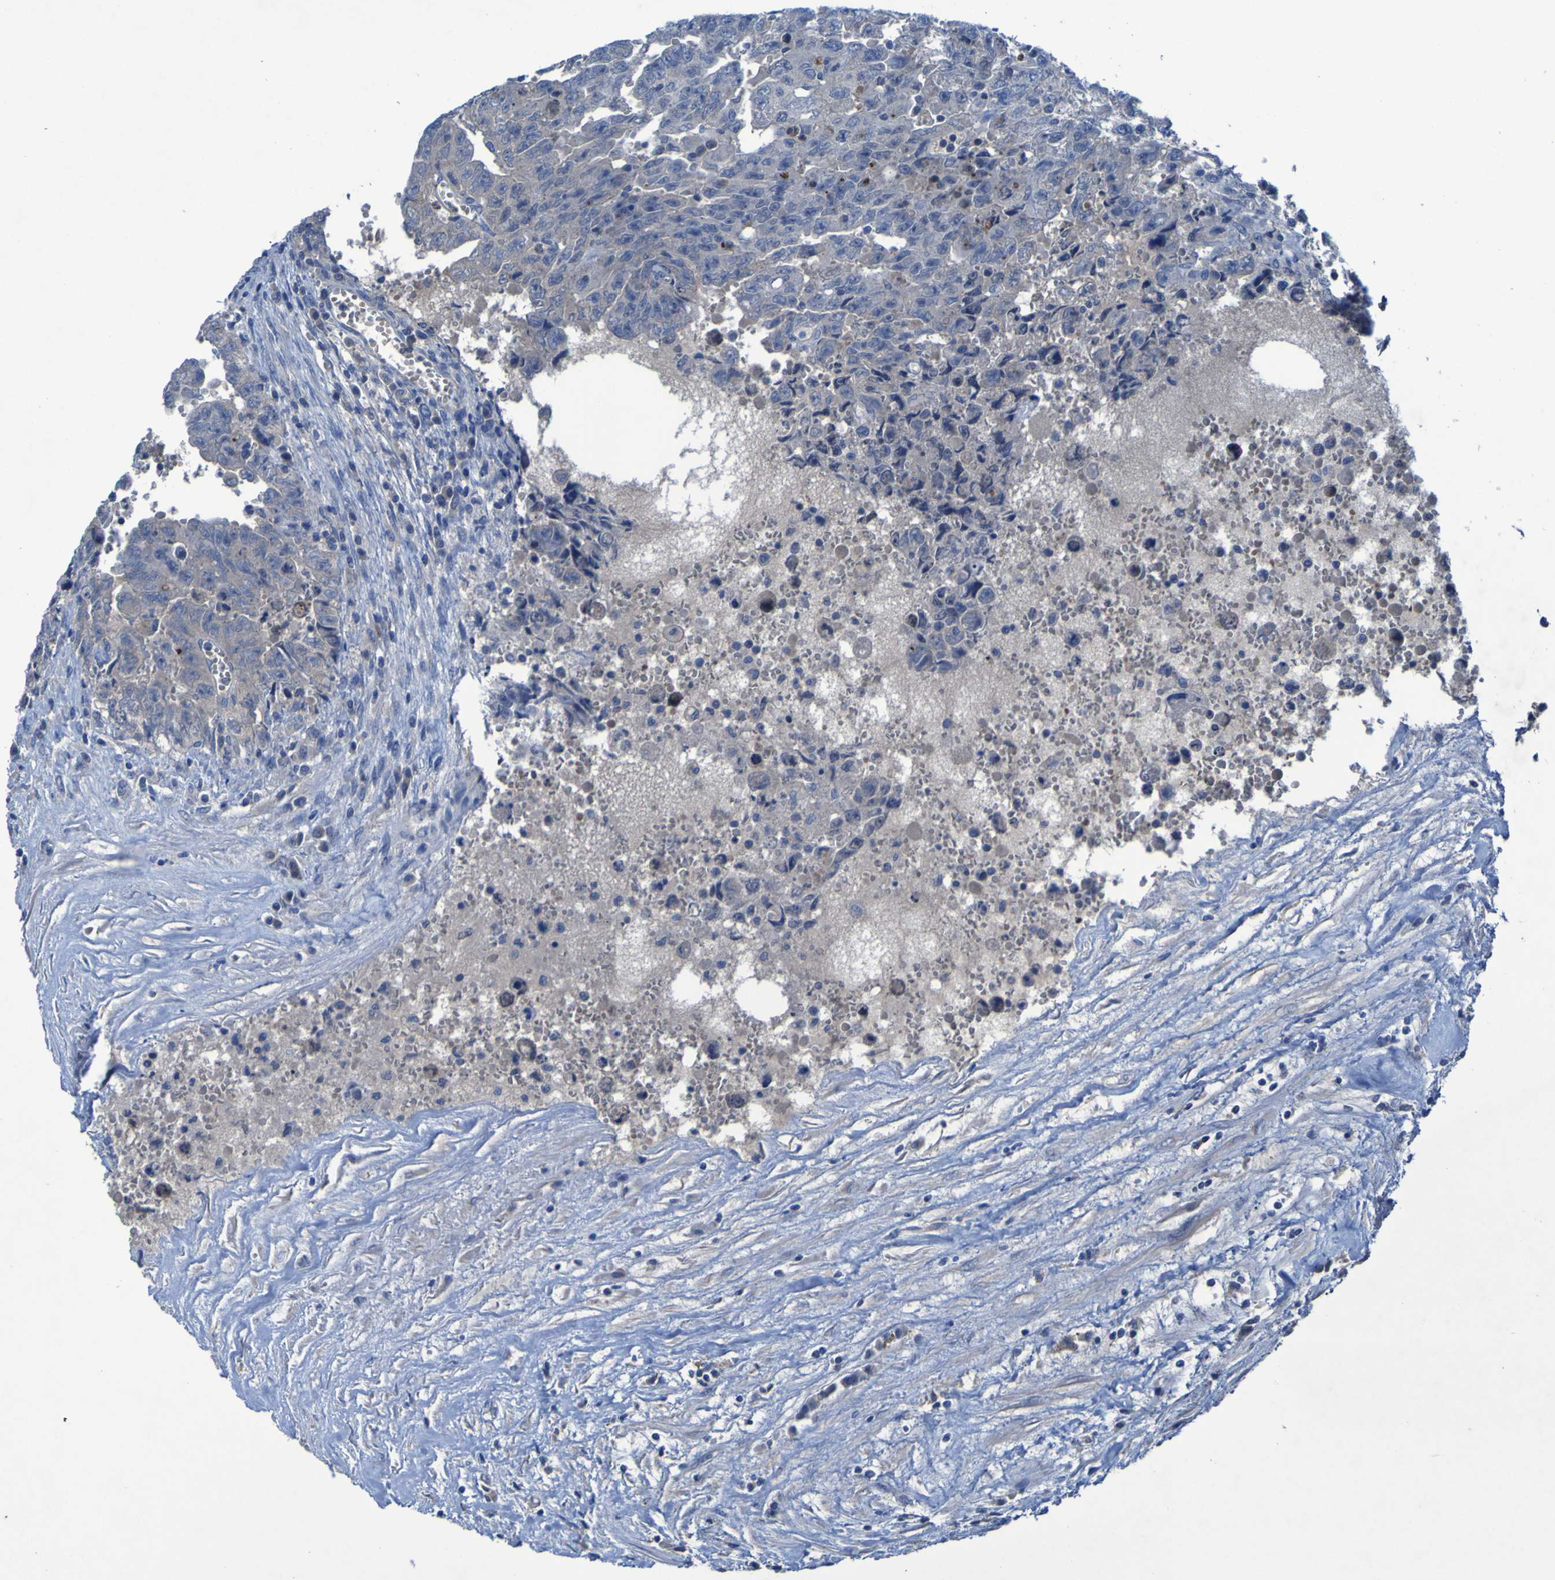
{"staining": {"intensity": "negative", "quantity": "none", "location": "none"}, "tissue": "testis cancer", "cell_type": "Tumor cells", "image_type": "cancer", "snomed": [{"axis": "morphology", "description": "Carcinoma, Embryonal, NOS"}, {"axis": "topography", "description": "Testis"}], "caption": "Immunohistochemical staining of human testis cancer (embryonal carcinoma) shows no significant staining in tumor cells.", "gene": "SGK2", "patient": {"sex": "male", "age": 28}}